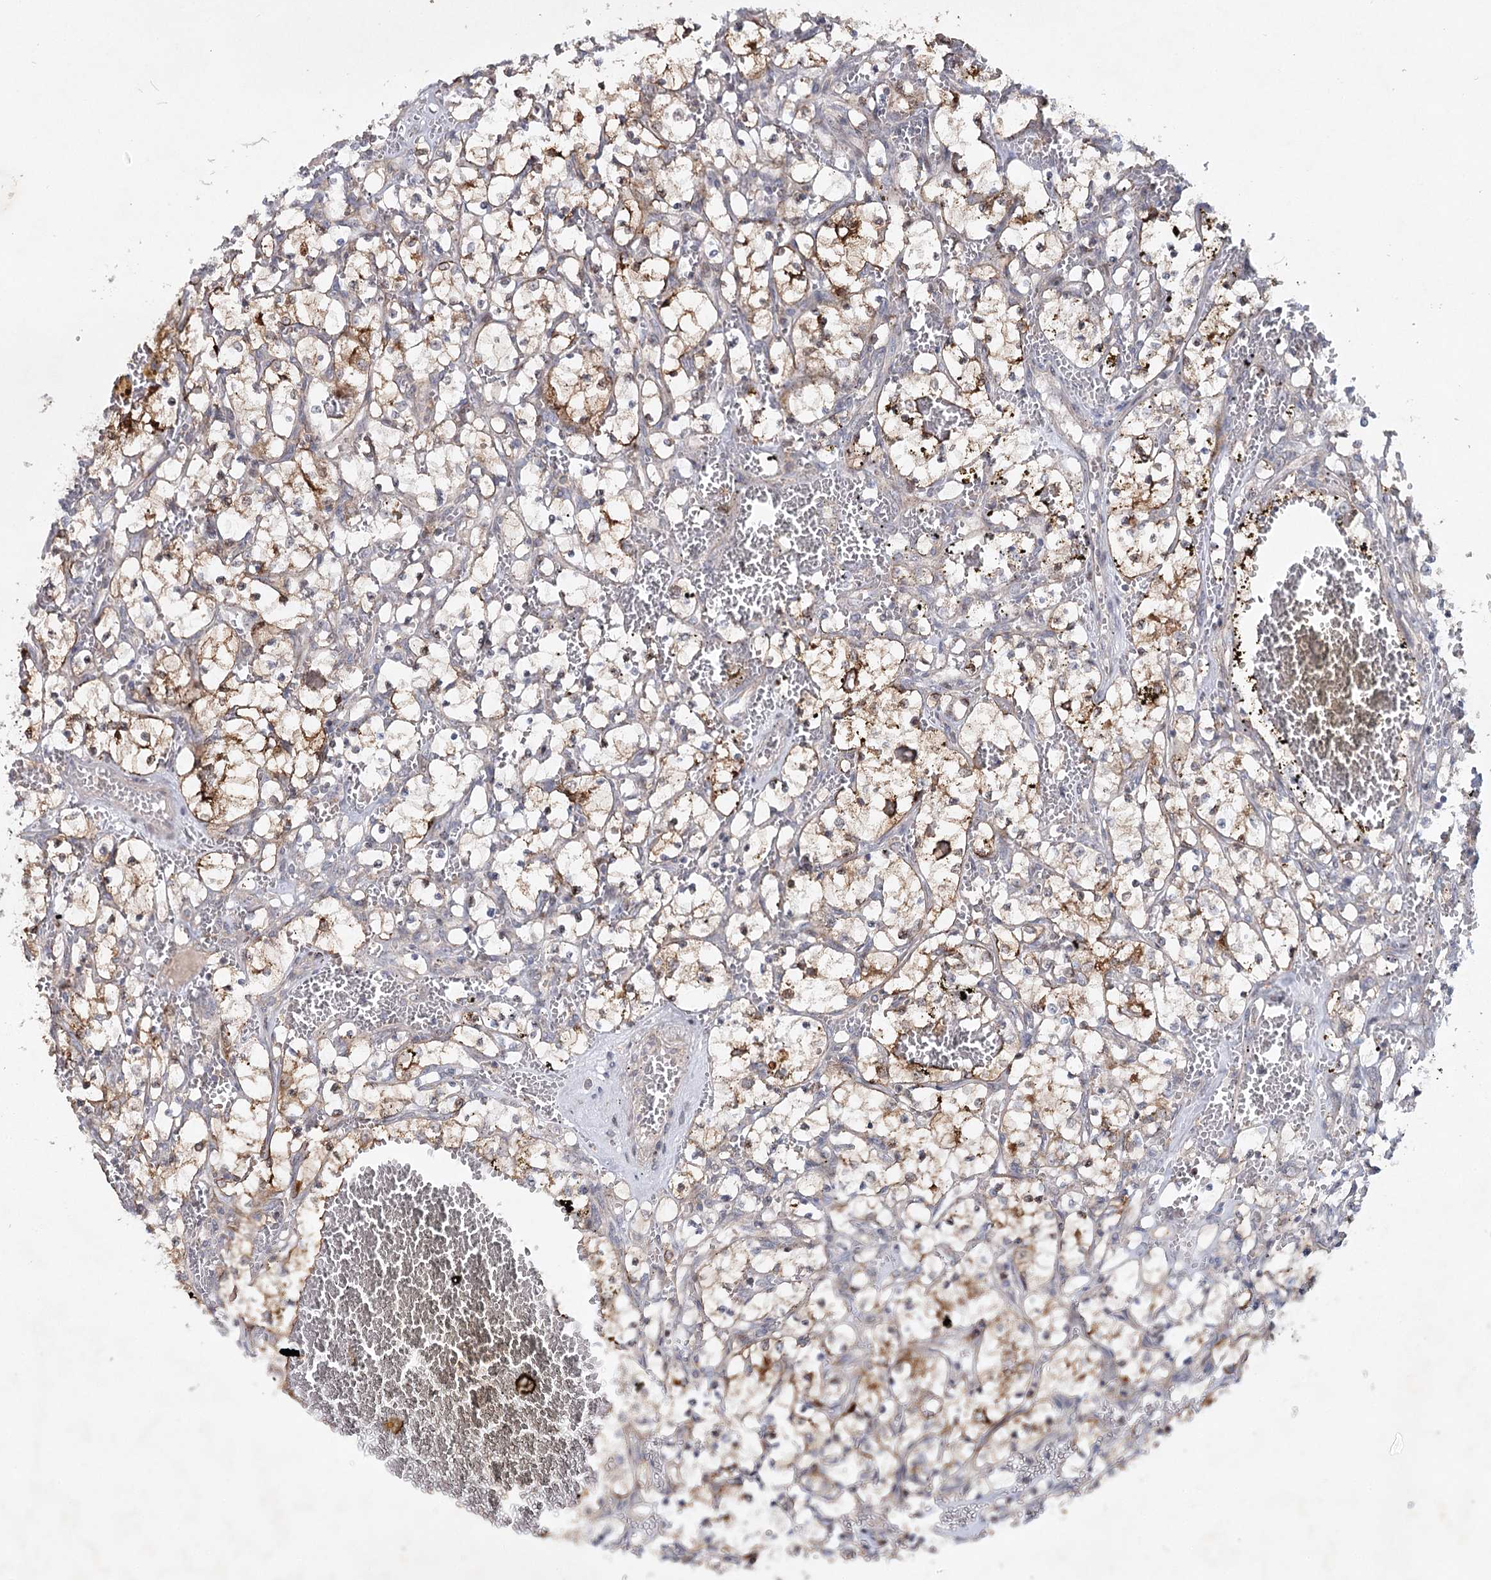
{"staining": {"intensity": "moderate", "quantity": "25%-75%", "location": "cytoplasmic/membranous"}, "tissue": "renal cancer", "cell_type": "Tumor cells", "image_type": "cancer", "snomed": [{"axis": "morphology", "description": "Adenocarcinoma, NOS"}, {"axis": "topography", "description": "Kidney"}], "caption": "Renal cancer (adenocarcinoma) stained for a protein (brown) exhibits moderate cytoplasmic/membranous positive positivity in approximately 25%-75% of tumor cells.", "gene": "MAP3K13", "patient": {"sex": "female", "age": 69}}